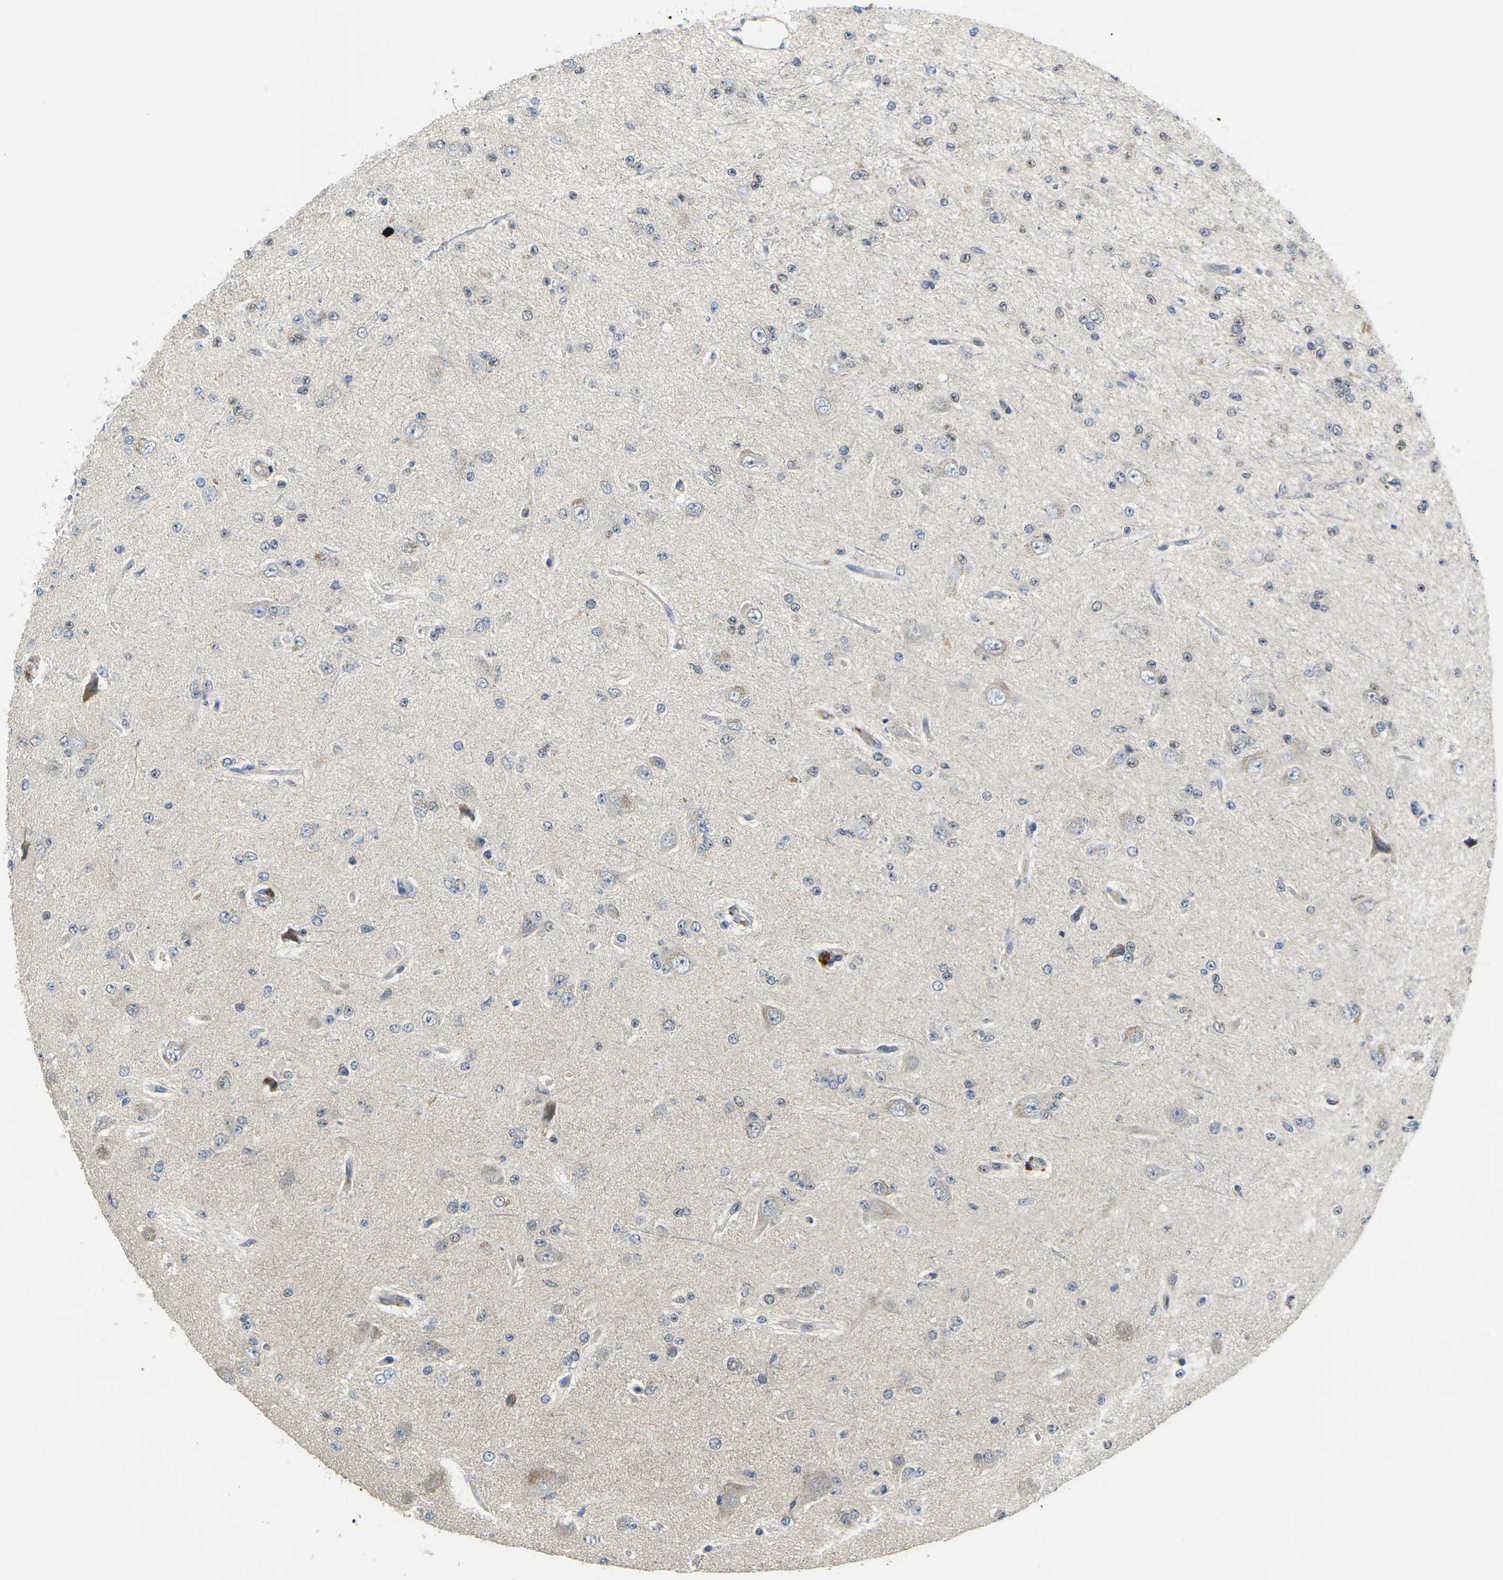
{"staining": {"intensity": "negative", "quantity": "none", "location": "none"}, "tissue": "glioma", "cell_type": "Tumor cells", "image_type": "cancer", "snomed": [{"axis": "morphology", "description": "Glioma, malignant, Low grade"}, {"axis": "topography", "description": "Brain"}], "caption": "Tumor cells are negative for brown protein staining in malignant glioma (low-grade).", "gene": "ERBB4", "patient": {"sex": "male", "age": 38}}